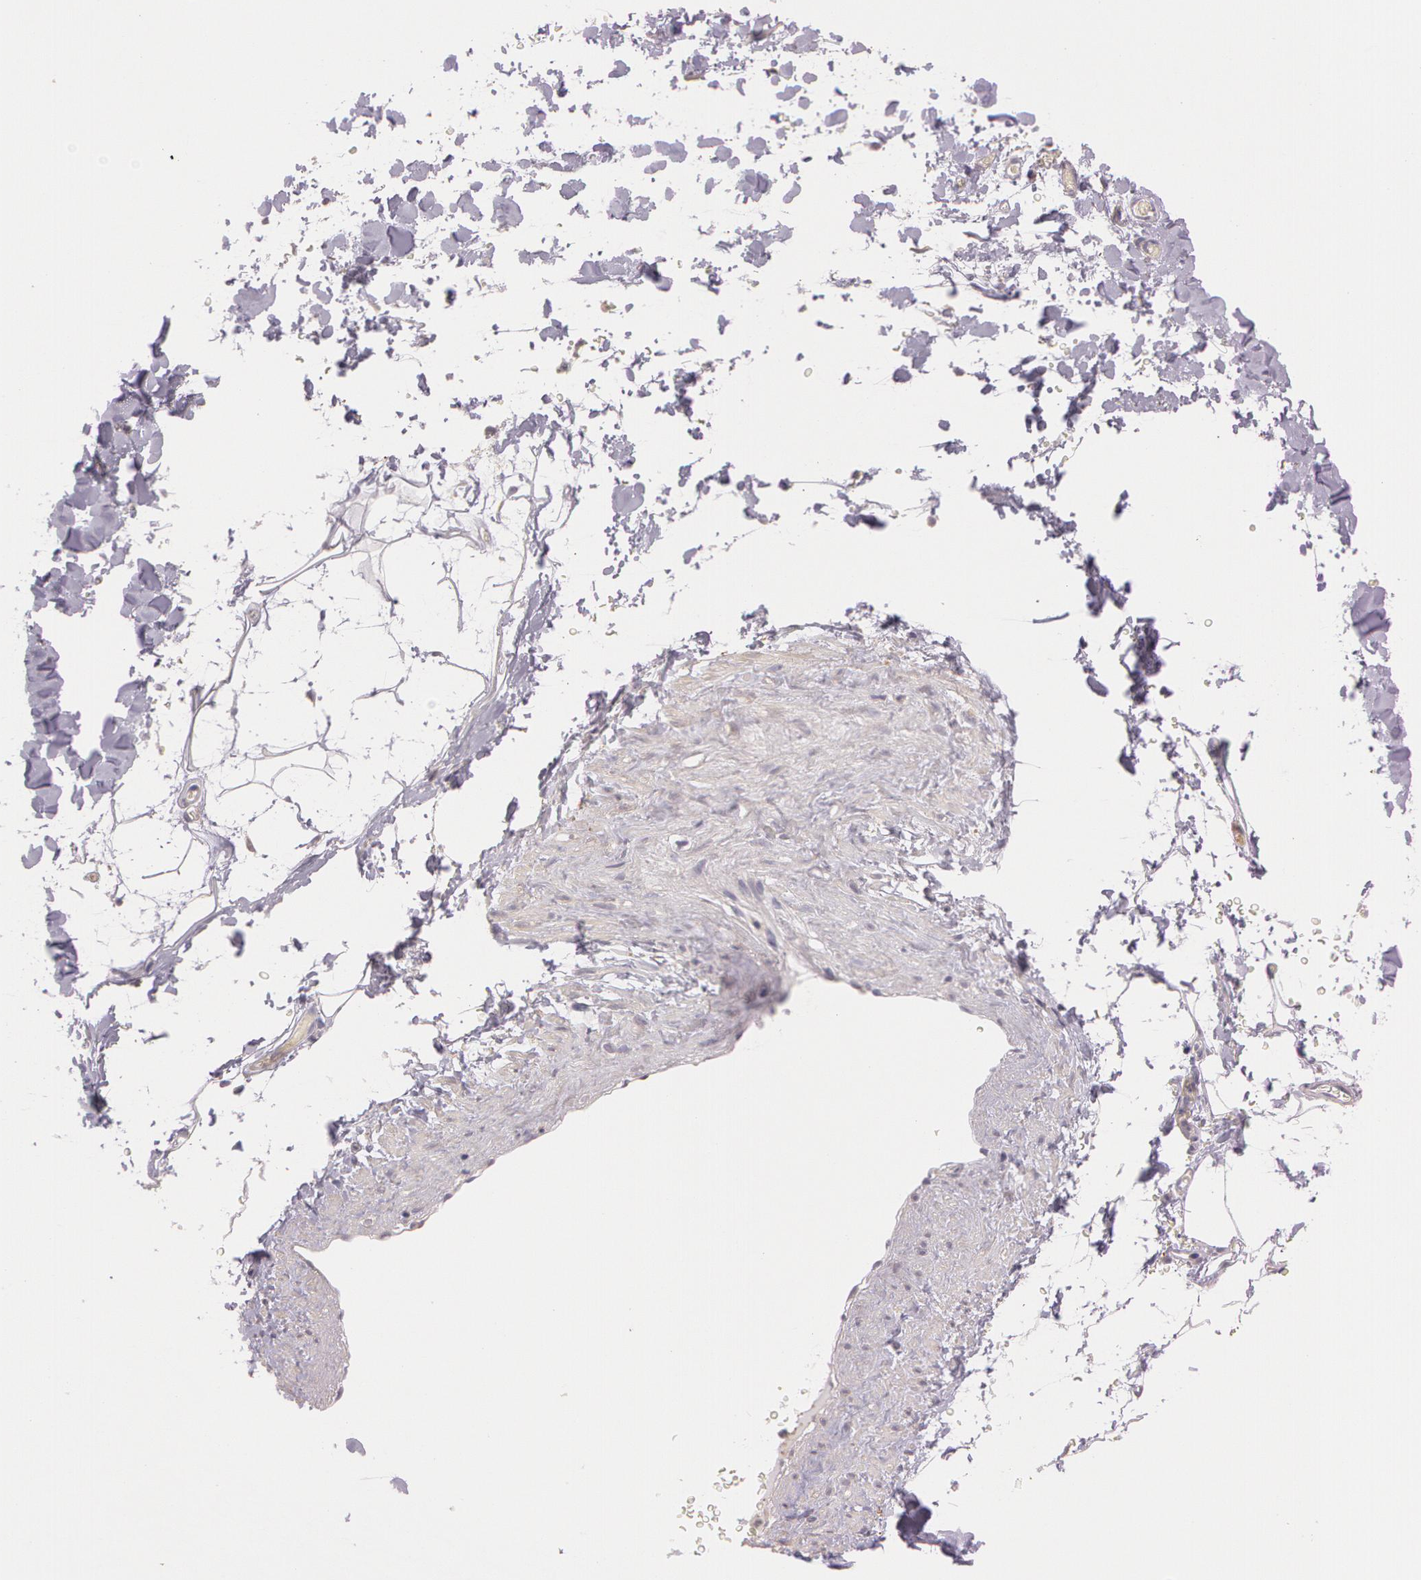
{"staining": {"intensity": "negative", "quantity": "none", "location": "none"}, "tissue": "adipose tissue", "cell_type": "Adipocytes", "image_type": "normal", "snomed": [{"axis": "morphology", "description": "Normal tissue, NOS"}, {"axis": "topography", "description": "Soft tissue"}], "caption": "Immunohistochemistry photomicrograph of normal human adipose tissue stained for a protein (brown), which displays no staining in adipocytes. (Immunohistochemistry (ihc), brightfield microscopy, high magnification).", "gene": "G2E3", "patient": {"sex": "male", "age": 72}}